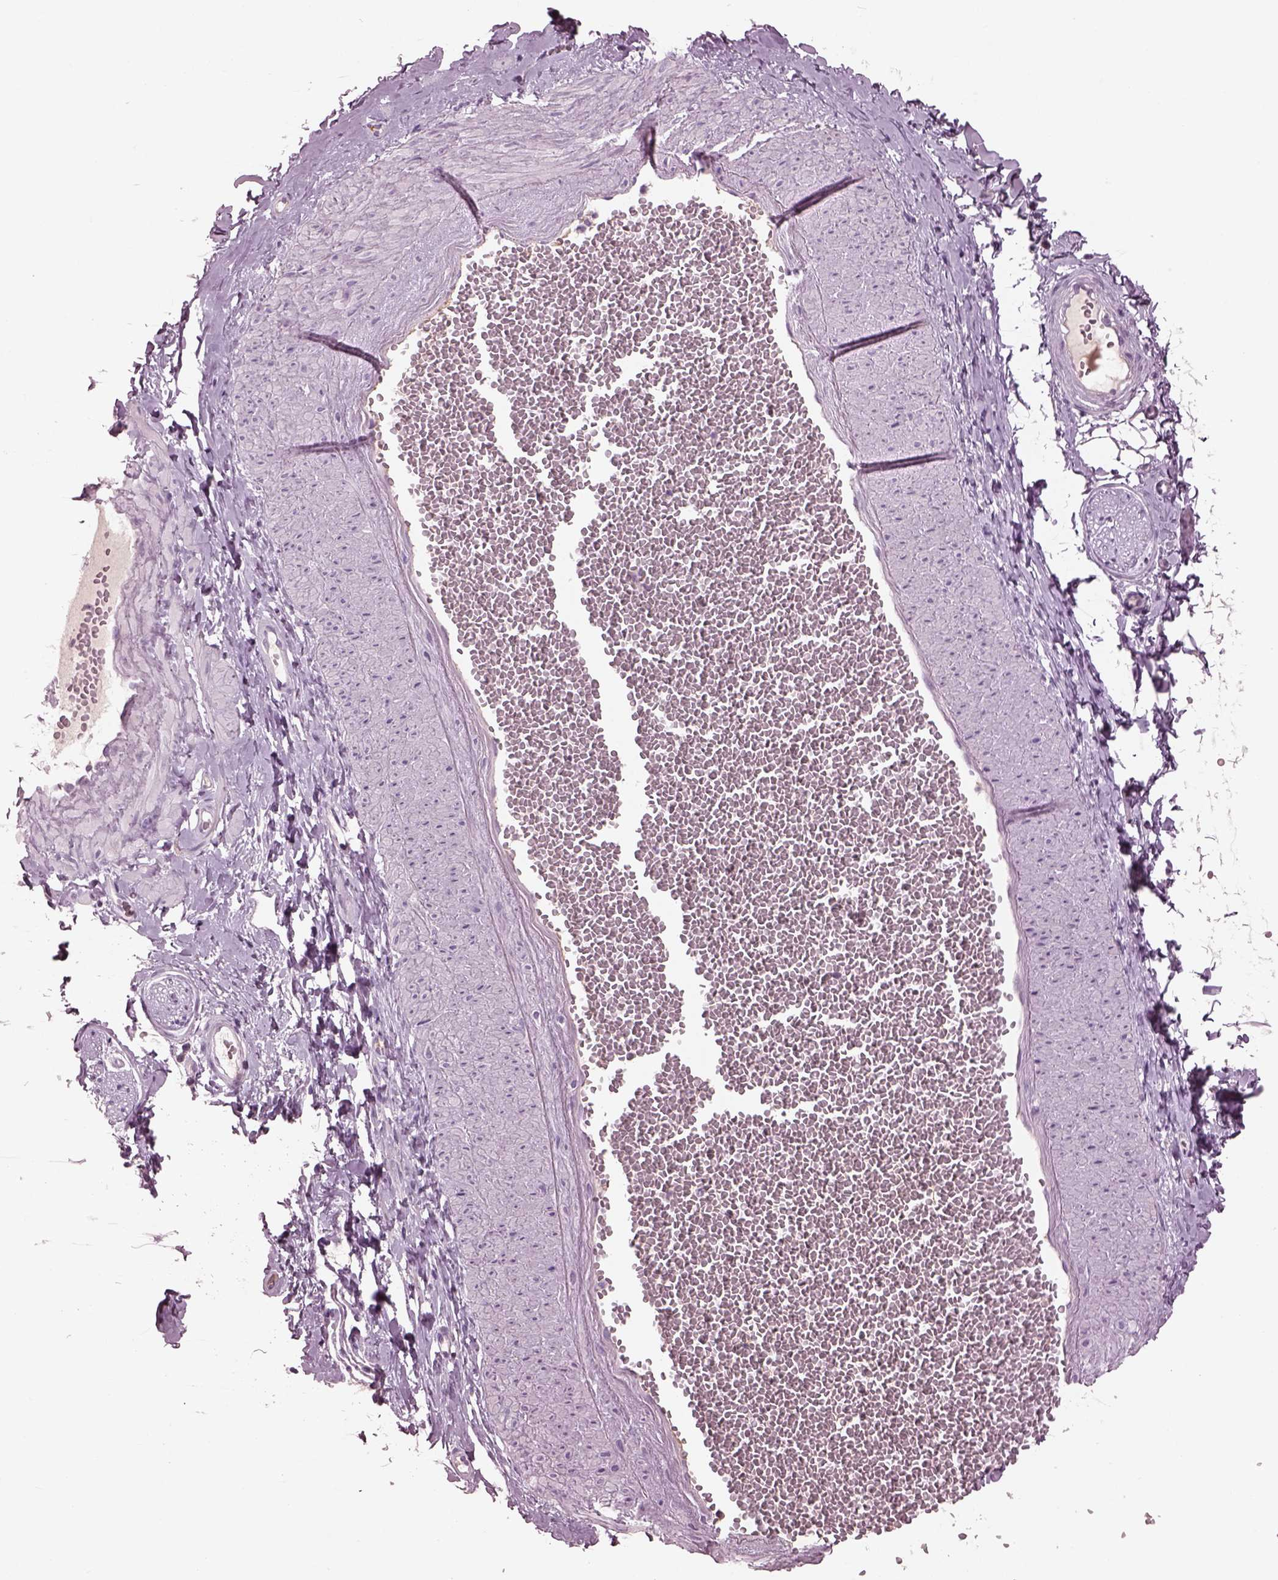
{"staining": {"intensity": "negative", "quantity": "none", "location": "none"}, "tissue": "adipose tissue", "cell_type": "Adipocytes", "image_type": "normal", "snomed": [{"axis": "morphology", "description": "Normal tissue, NOS"}, {"axis": "topography", "description": "Smooth muscle"}, {"axis": "topography", "description": "Peripheral nerve tissue"}], "caption": "Protein analysis of unremarkable adipose tissue demonstrates no significant staining in adipocytes.", "gene": "CYLC1", "patient": {"sex": "male", "age": 22}}